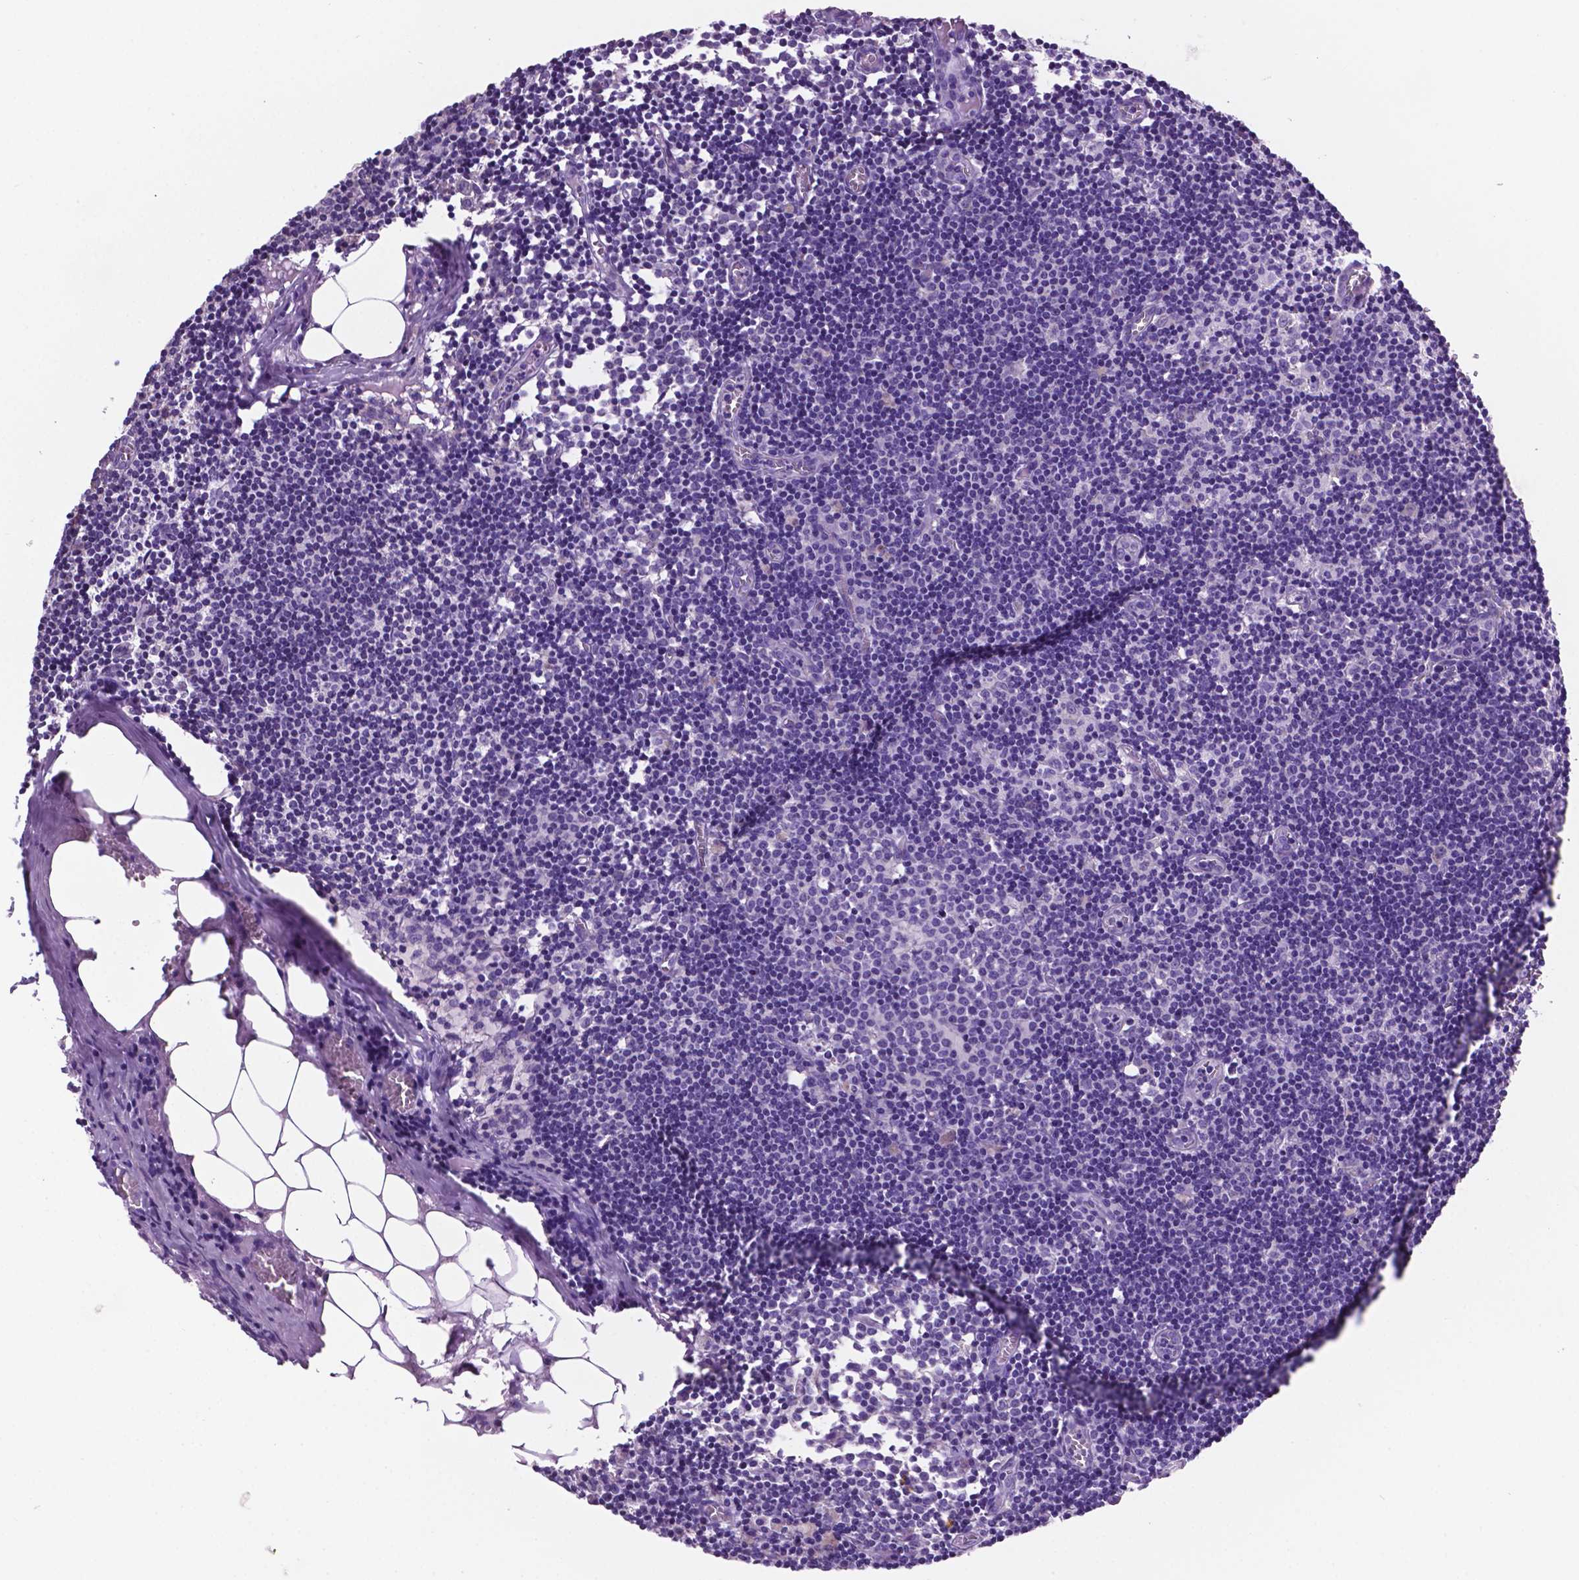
{"staining": {"intensity": "negative", "quantity": "none", "location": "none"}, "tissue": "lymph node", "cell_type": "Germinal center cells", "image_type": "normal", "snomed": [{"axis": "morphology", "description": "Normal tissue, NOS"}, {"axis": "topography", "description": "Lymph node"}], "caption": "This is a micrograph of immunohistochemistry staining of unremarkable lymph node, which shows no expression in germinal center cells. The staining was performed using DAB (3,3'-diaminobenzidine) to visualize the protein expression in brown, while the nuclei were stained in blue with hematoxylin (Magnification: 20x).", "gene": "SPDYA", "patient": {"sex": "female", "age": 52}}